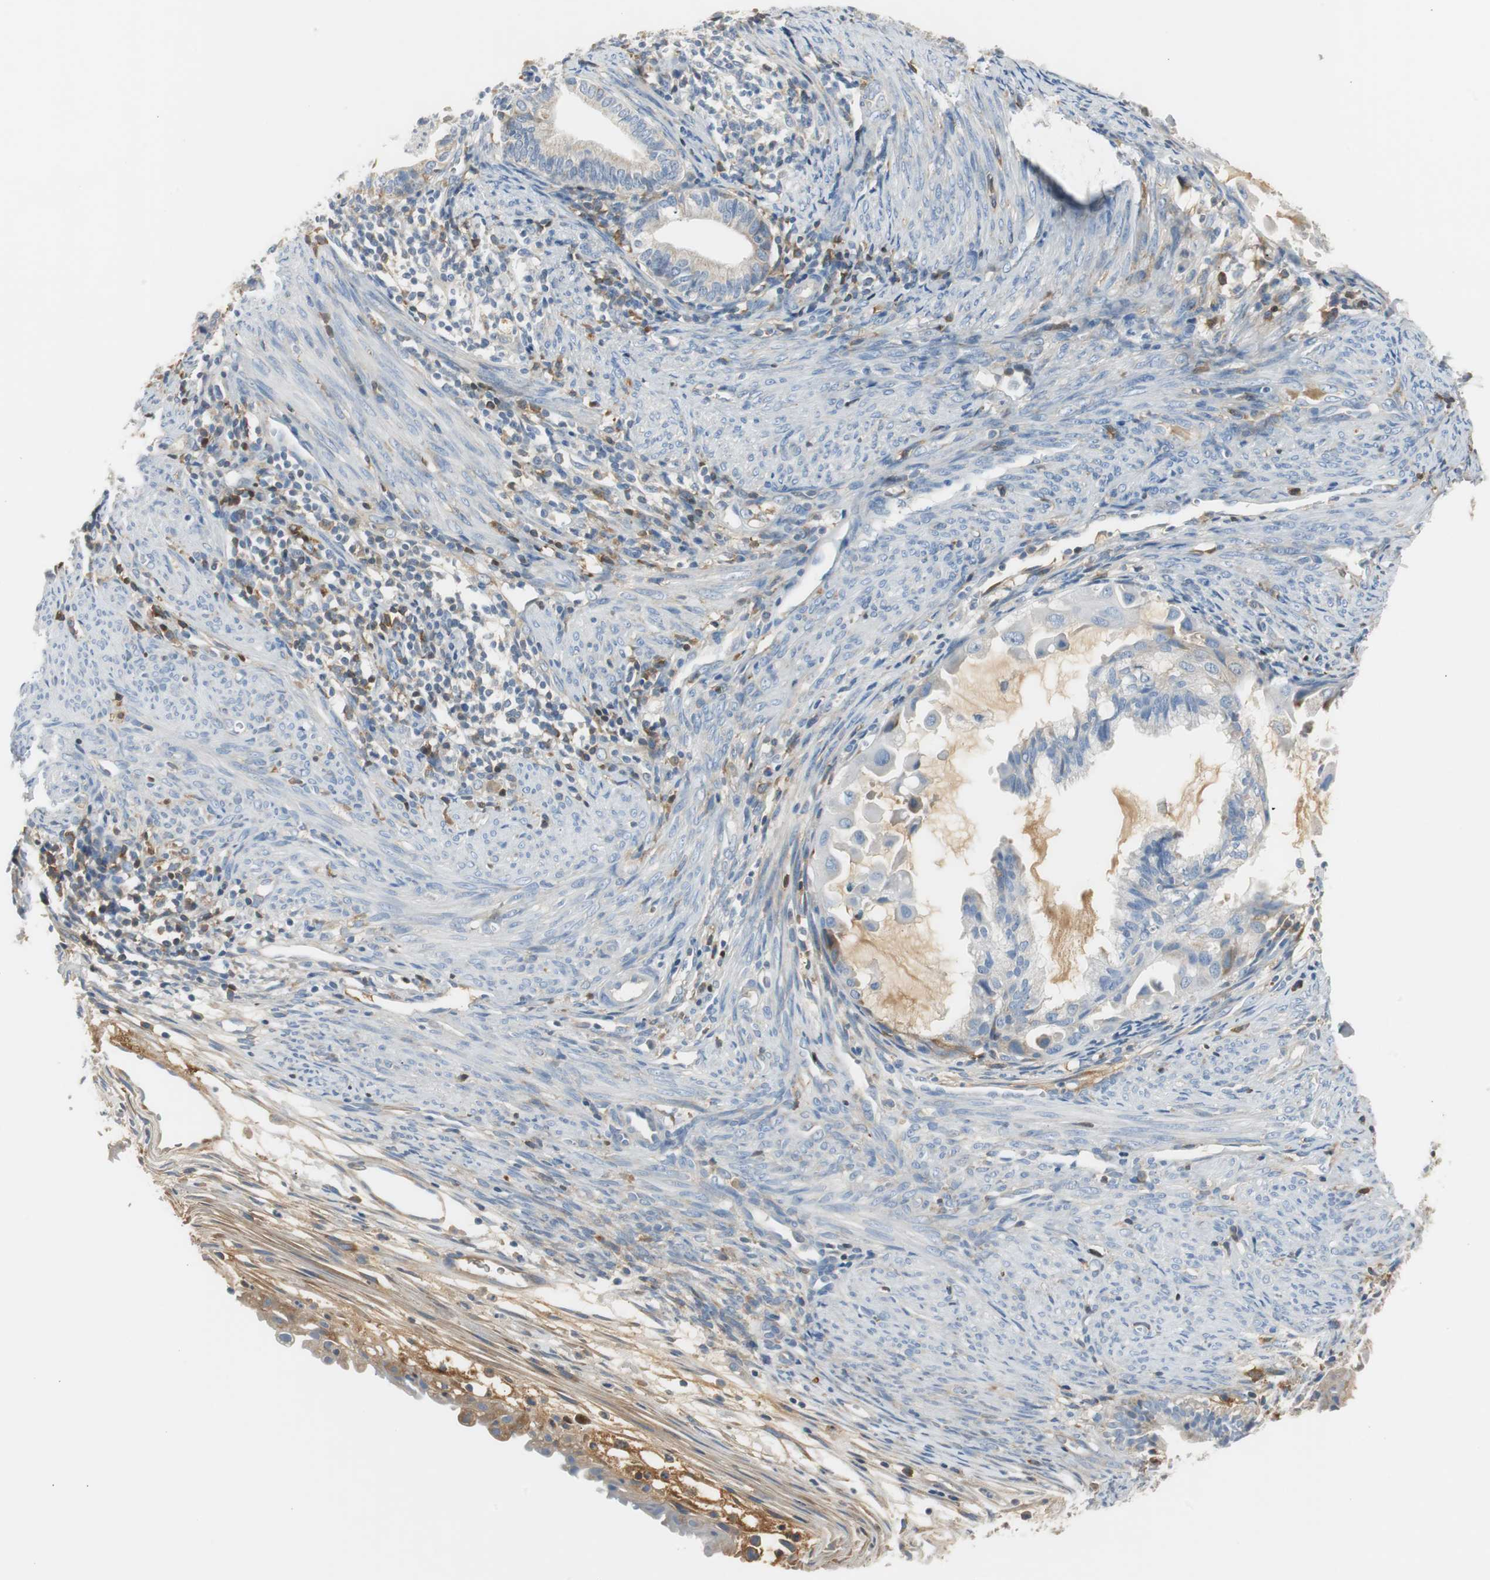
{"staining": {"intensity": "weak", "quantity": "25%-75%", "location": "cytoplasmic/membranous"}, "tissue": "cervical cancer", "cell_type": "Tumor cells", "image_type": "cancer", "snomed": [{"axis": "morphology", "description": "Normal tissue, NOS"}, {"axis": "morphology", "description": "Adenocarcinoma, NOS"}, {"axis": "topography", "description": "Cervix"}, {"axis": "topography", "description": "Endometrium"}], "caption": "The histopathology image demonstrates immunohistochemical staining of cervical adenocarcinoma. There is weak cytoplasmic/membranous staining is identified in about 25%-75% of tumor cells.", "gene": "SERPINF1", "patient": {"sex": "female", "age": 86}}